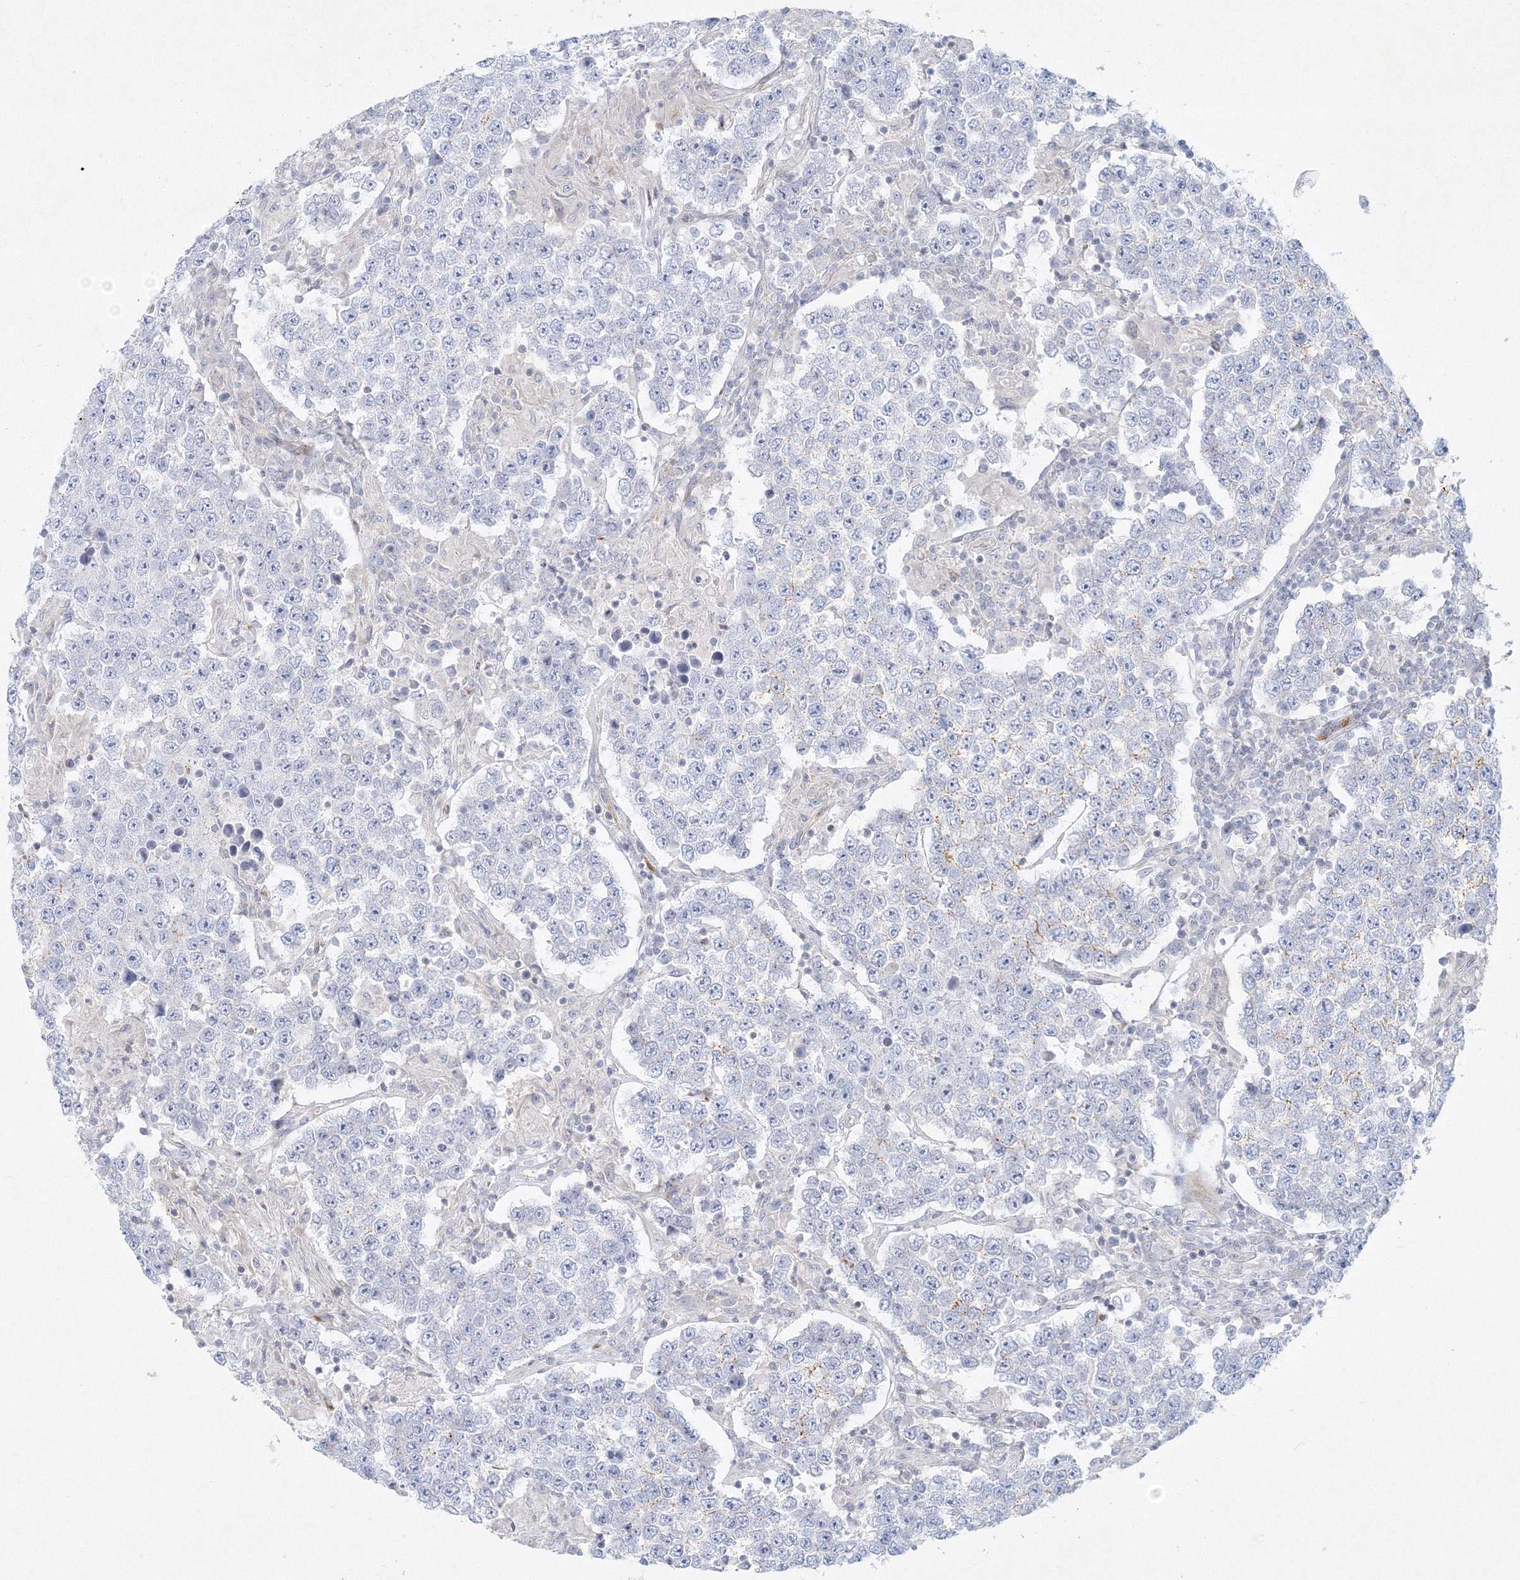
{"staining": {"intensity": "negative", "quantity": "none", "location": "none"}, "tissue": "testis cancer", "cell_type": "Tumor cells", "image_type": "cancer", "snomed": [{"axis": "morphology", "description": "Normal tissue, NOS"}, {"axis": "morphology", "description": "Urothelial carcinoma, High grade"}, {"axis": "morphology", "description": "Seminoma, NOS"}, {"axis": "morphology", "description": "Carcinoma, Embryonal, NOS"}, {"axis": "topography", "description": "Urinary bladder"}, {"axis": "topography", "description": "Testis"}], "caption": "An immunohistochemistry histopathology image of seminoma (testis) is shown. There is no staining in tumor cells of seminoma (testis). Brightfield microscopy of immunohistochemistry stained with DAB (3,3'-diaminobenzidine) (brown) and hematoxylin (blue), captured at high magnification.", "gene": "DNAH1", "patient": {"sex": "male", "age": 41}}